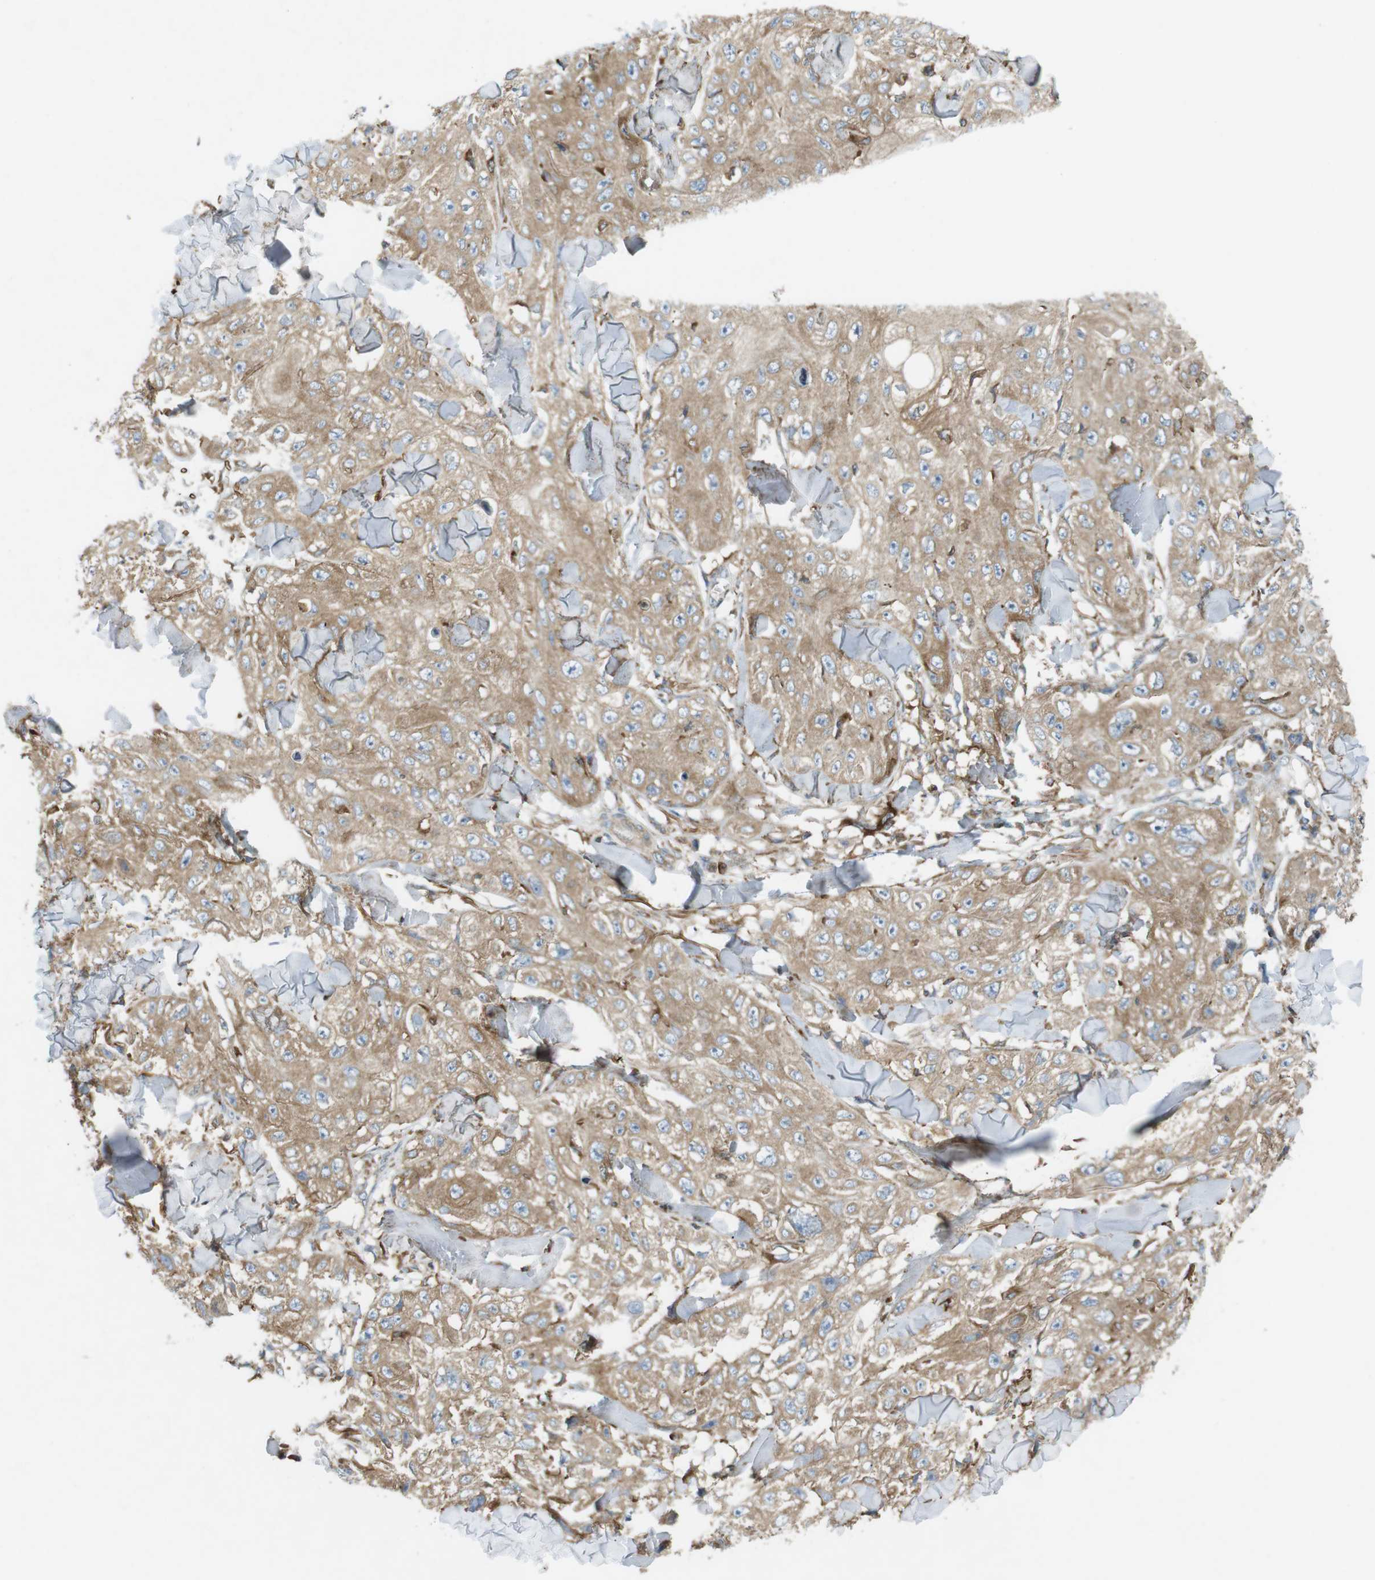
{"staining": {"intensity": "weak", "quantity": ">75%", "location": "cytoplasmic/membranous"}, "tissue": "skin cancer", "cell_type": "Tumor cells", "image_type": "cancer", "snomed": [{"axis": "morphology", "description": "Squamous cell carcinoma, NOS"}, {"axis": "topography", "description": "Skin"}], "caption": "A high-resolution photomicrograph shows IHC staining of skin cancer, which exhibits weak cytoplasmic/membranous positivity in about >75% of tumor cells. (brown staining indicates protein expression, while blue staining denotes nuclei).", "gene": "FLII", "patient": {"sex": "male", "age": 86}}